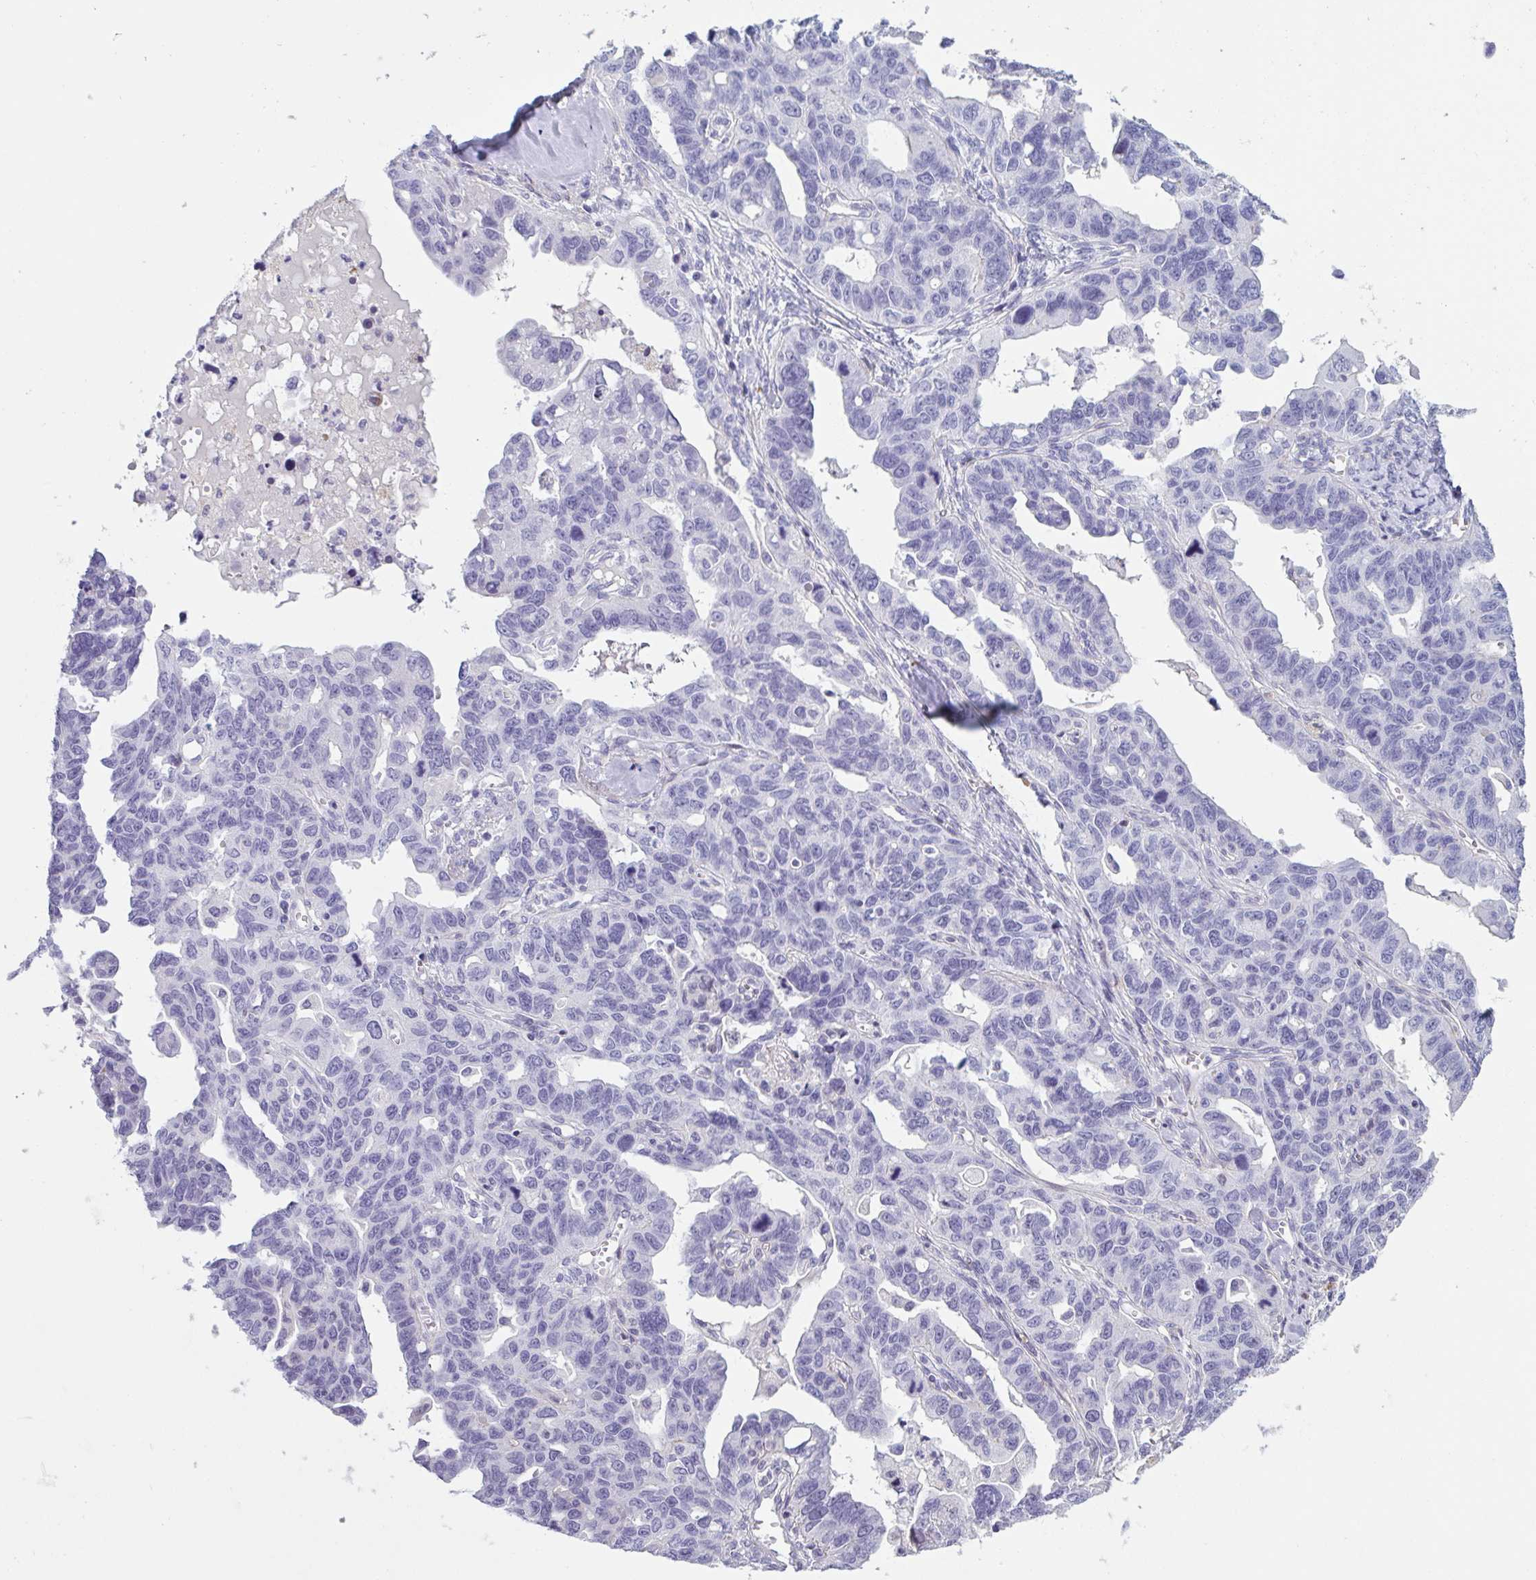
{"staining": {"intensity": "negative", "quantity": "none", "location": "none"}, "tissue": "ovarian cancer", "cell_type": "Tumor cells", "image_type": "cancer", "snomed": [{"axis": "morphology", "description": "Cystadenocarcinoma, serous, NOS"}, {"axis": "topography", "description": "Ovary"}], "caption": "Tumor cells show no significant protein staining in ovarian serous cystadenocarcinoma.", "gene": "OR5P3", "patient": {"sex": "female", "age": 69}}